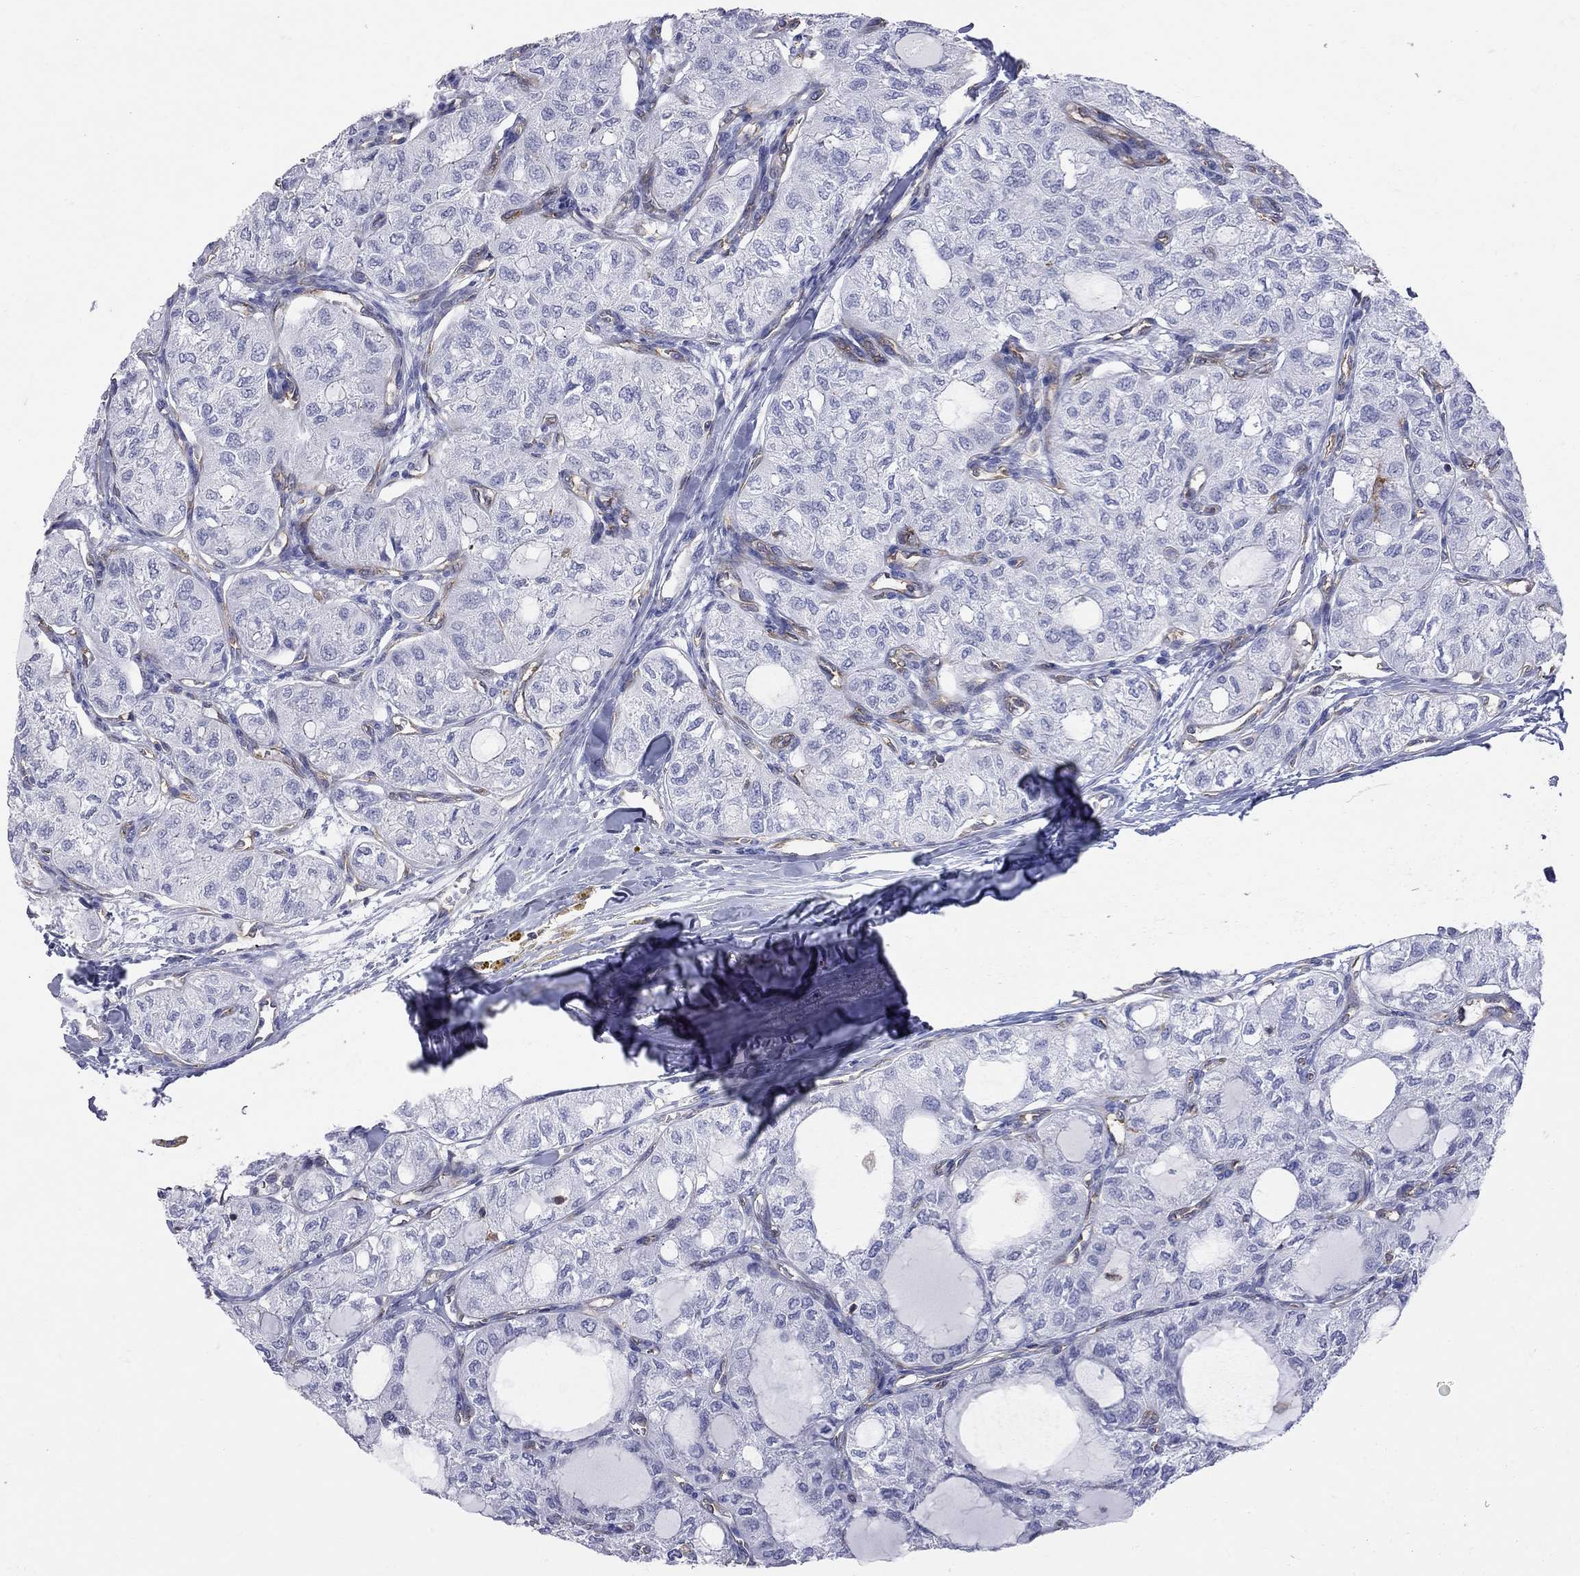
{"staining": {"intensity": "negative", "quantity": "none", "location": "none"}, "tissue": "thyroid cancer", "cell_type": "Tumor cells", "image_type": "cancer", "snomed": [{"axis": "morphology", "description": "Follicular adenoma carcinoma, NOS"}, {"axis": "topography", "description": "Thyroid gland"}], "caption": "An image of human thyroid cancer is negative for staining in tumor cells. (Brightfield microscopy of DAB IHC at high magnification).", "gene": "ABI3", "patient": {"sex": "male", "age": 75}}